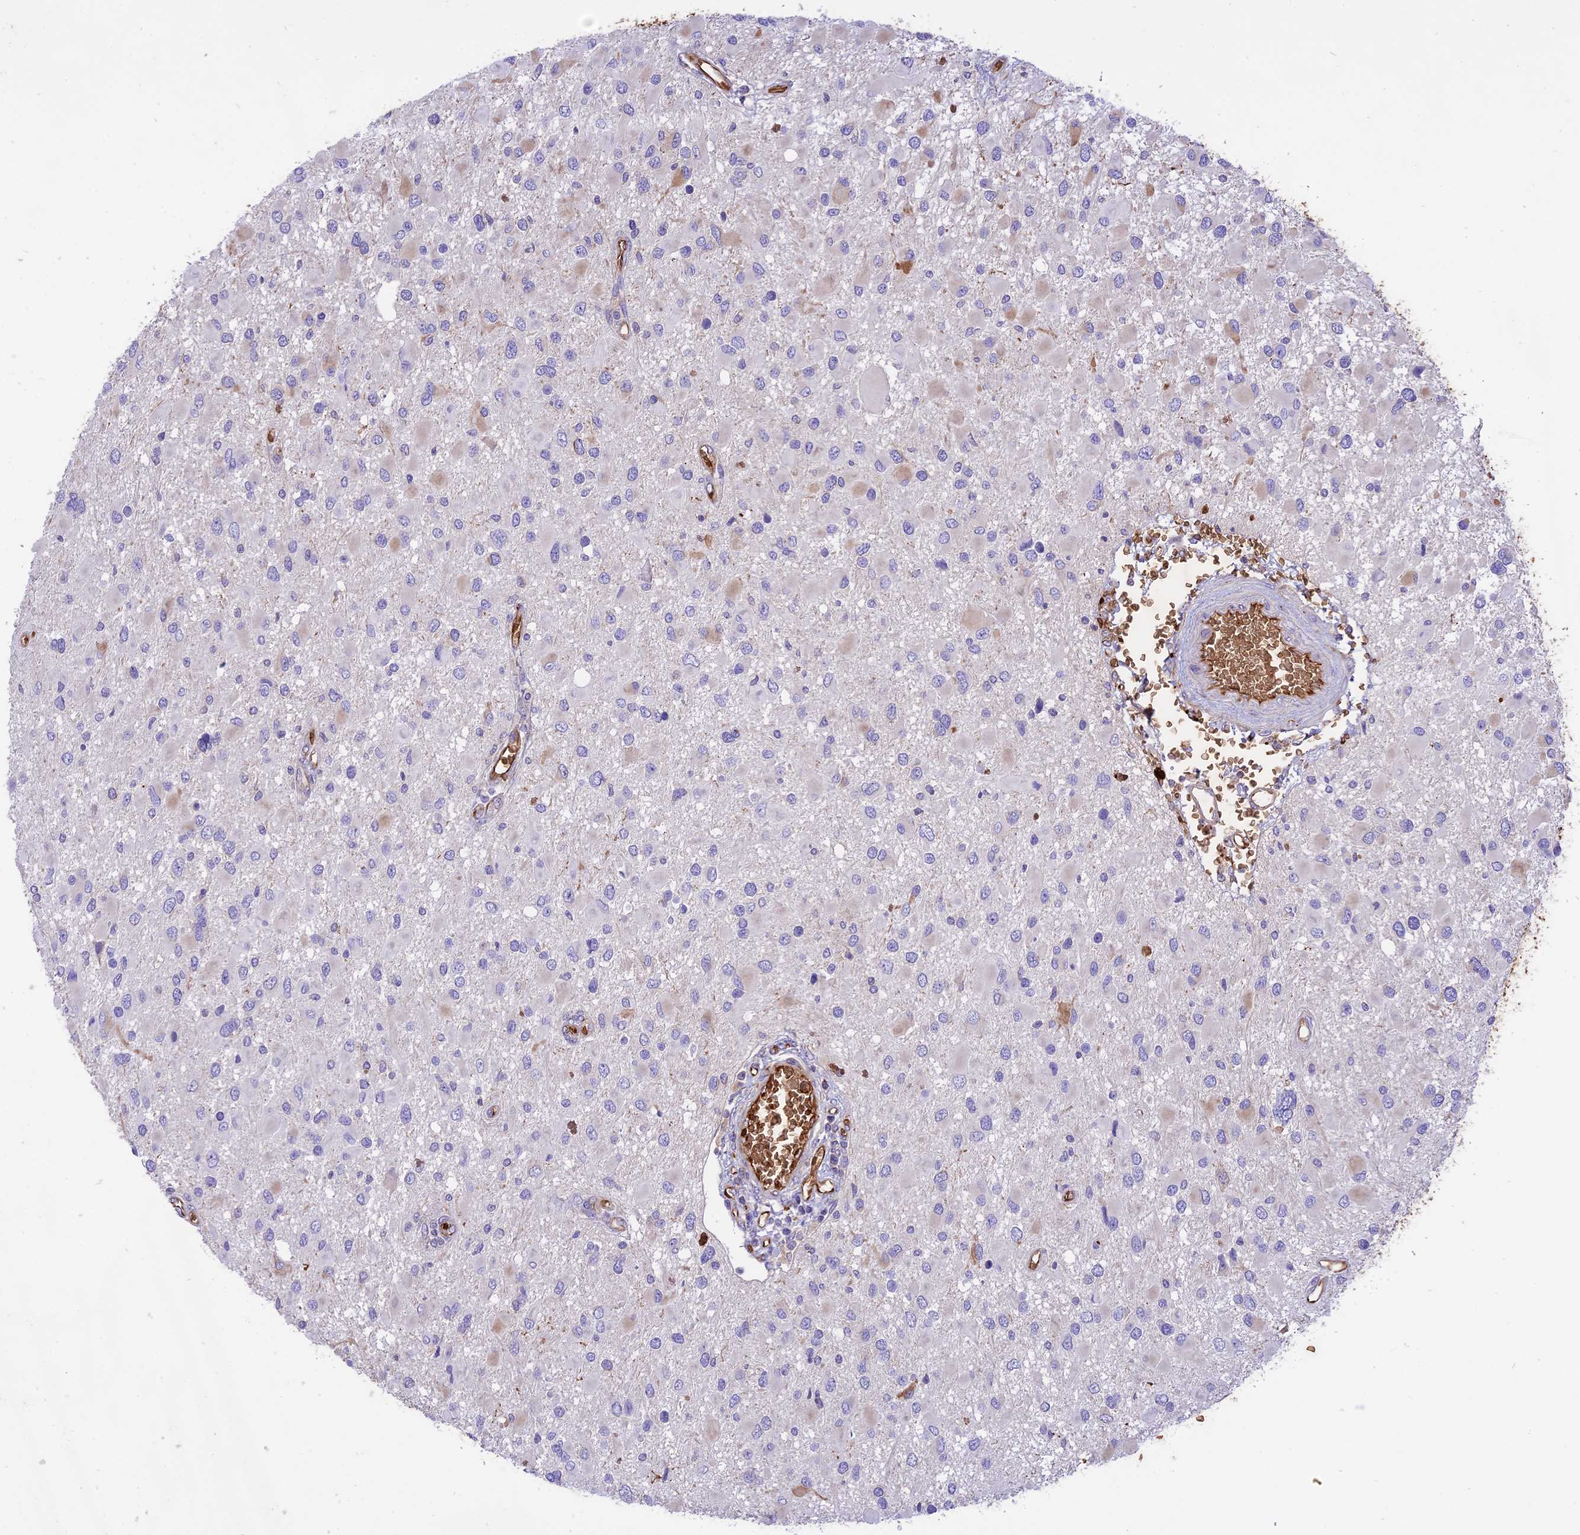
{"staining": {"intensity": "negative", "quantity": "none", "location": "none"}, "tissue": "glioma", "cell_type": "Tumor cells", "image_type": "cancer", "snomed": [{"axis": "morphology", "description": "Glioma, malignant, High grade"}, {"axis": "topography", "description": "Brain"}], "caption": "The histopathology image demonstrates no staining of tumor cells in glioma.", "gene": "TTC4", "patient": {"sex": "male", "age": 53}}